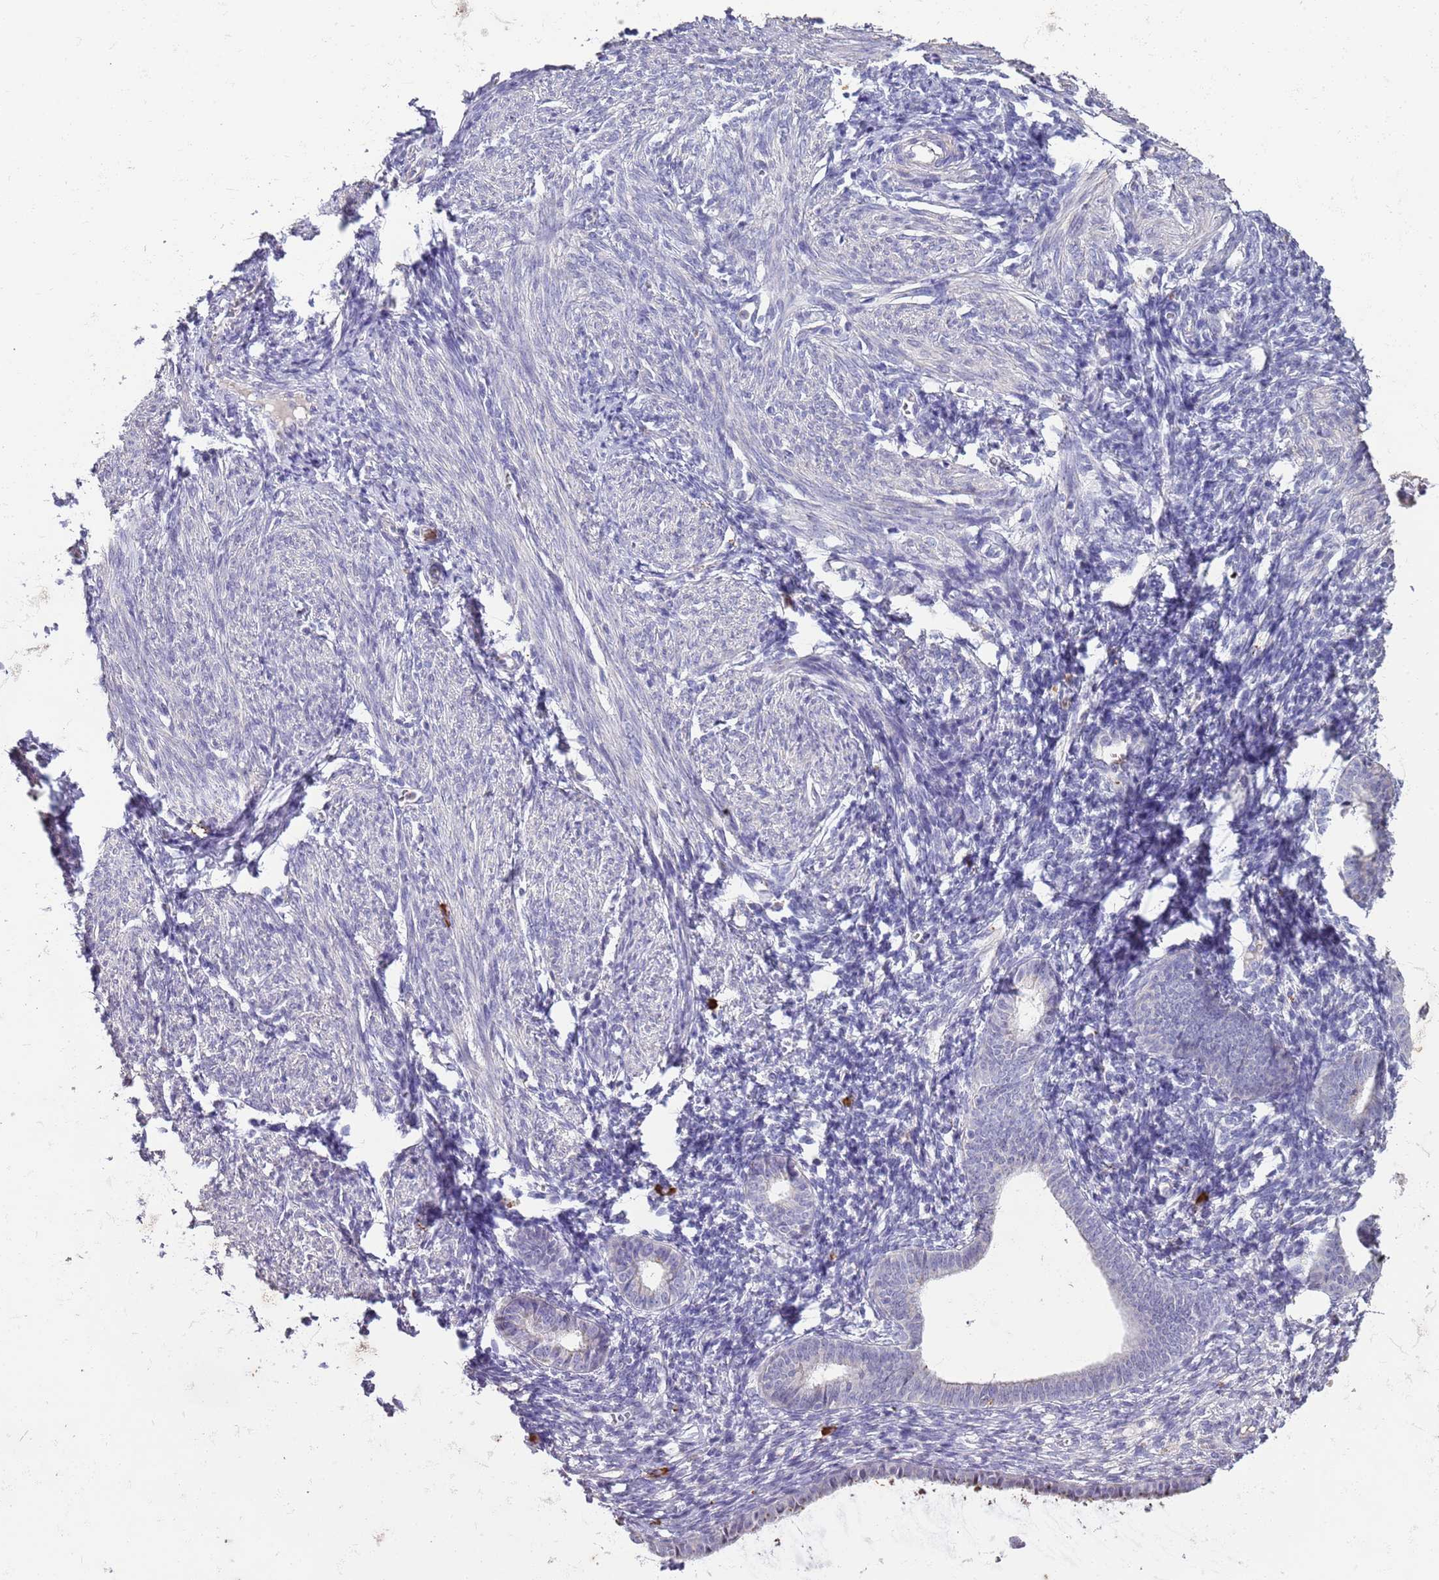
{"staining": {"intensity": "negative", "quantity": "none", "location": "none"}, "tissue": "endometrium", "cell_type": "Cells in endometrial stroma", "image_type": "normal", "snomed": [{"axis": "morphology", "description": "Normal tissue, NOS"}, {"axis": "morphology", "description": "Adenocarcinoma, NOS"}, {"axis": "topography", "description": "Endometrium"}], "caption": "Immunohistochemical staining of benign human endometrium exhibits no significant expression in cells in endometrial stroma. Nuclei are stained in blue.", "gene": "P2RY13", "patient": {"sex": "female", "age": 57}}